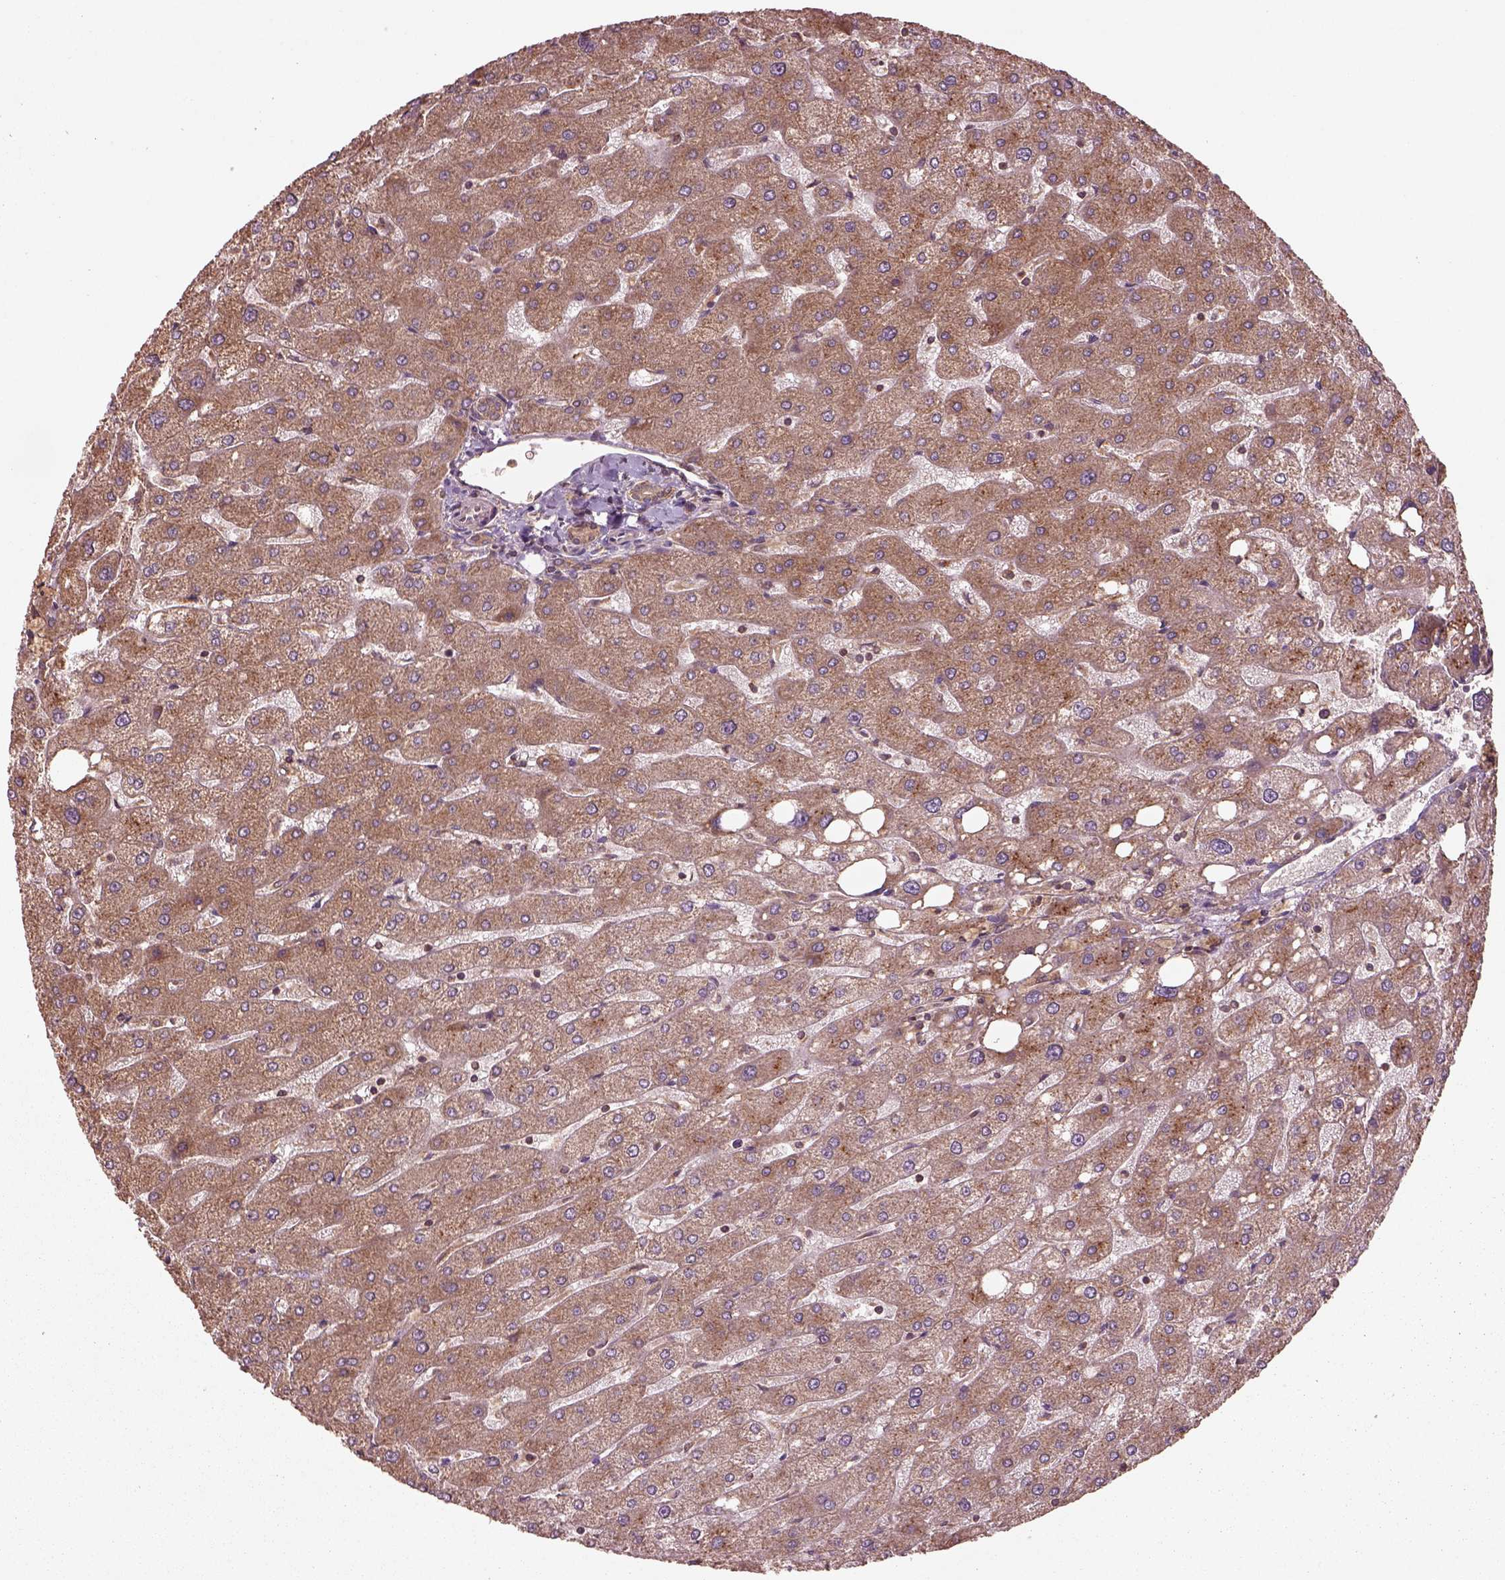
{"staining": {"intensity": "weak", "quantity": ">75%", "location": "cytoplasmic/membranous"}, "tissue": "liver", "cell_type": "Cholangiocytes", "image_type": "normal", "snomed": [{"axis": "morphology", "description": "Normal tissue, NOS"}, {"axis": "topography", "description": "Liver"}], "caption": "Immunohistochemical staining of unremarkable human liver reveals >75% levels of weak cytoplasmic/membranous protein staining in about >75% of cholangiocytes. (IHC, brightfield microscopy, high magnification).", "gene": "TRADD", "patient": {"sex": "male", "age": 67}}